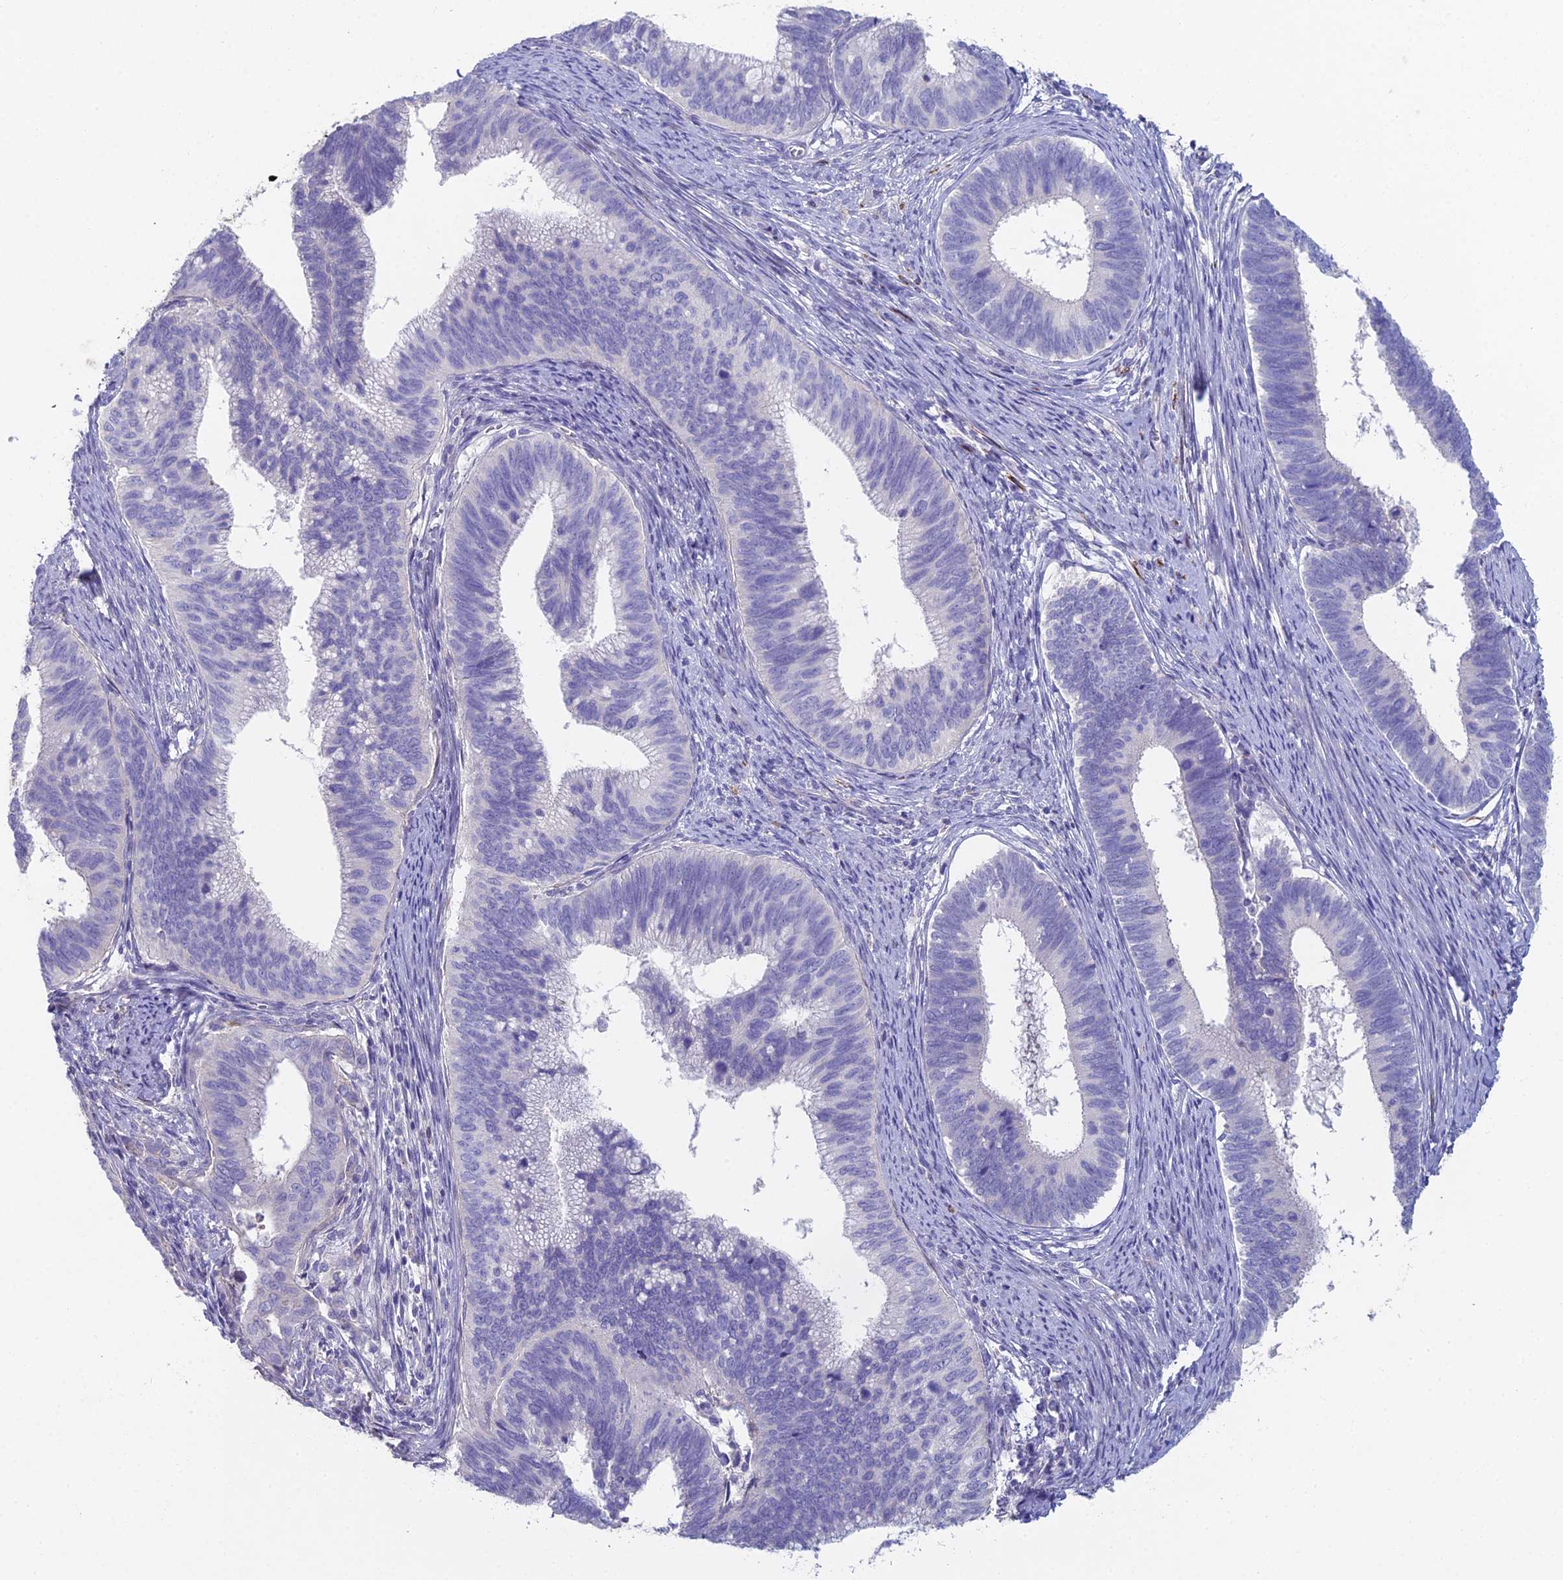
{"staining": {"intensity": "negative", "quantity": "none", "location": "none"}, "tissue": "cervical cancer", "cell_type": "Tumor cells", "image_type": "cancer", "snomed": [{"axis": "morphology", "description": "Adenocarcinoma, NOS"}, {"axis": "topography", "description": "Cervix"}], "caption": "IHC of human adenocarcinoma (cervical) demonstrates no positivity in tumor cells. (IHC, brightfield microscopy, high magnification).", "gene": "NCAM1", "patient": {"sex": "female", "age": 42}}